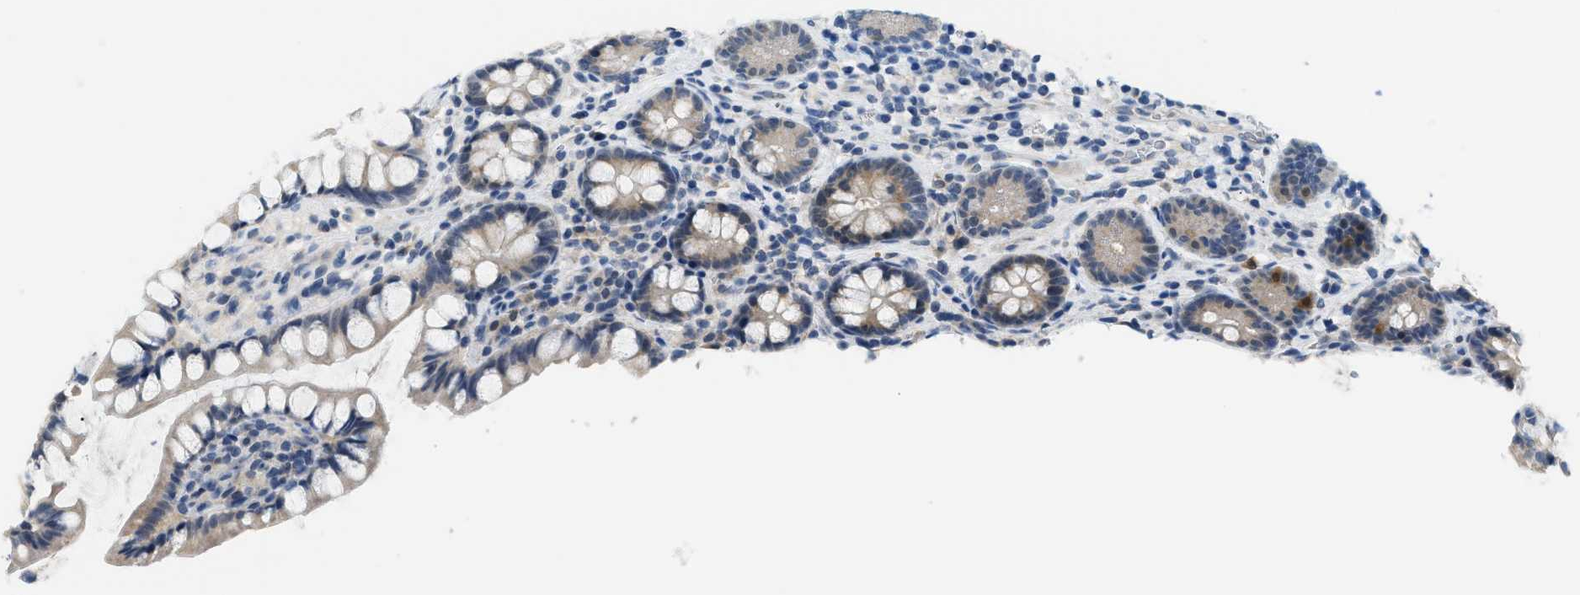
{"staining": {"intensity": "negative", "quantity": "none", "location": "none"}, "tissue": "small intestine", "cell_type": "Glandular cells", "image_type": "normal", "snomed": [{"axis": "morphology", "description": "Normal tissue, NOS"}, {"axis": "topography", "description": "Small intestine"}], "caption": "A high-resolution micrograph shows IHC staining of unremarkable small intestine, which shows no significant staining in glandular cells.", "gene": "PSAT1", "patient": {"sex": "female", "age": 84}}